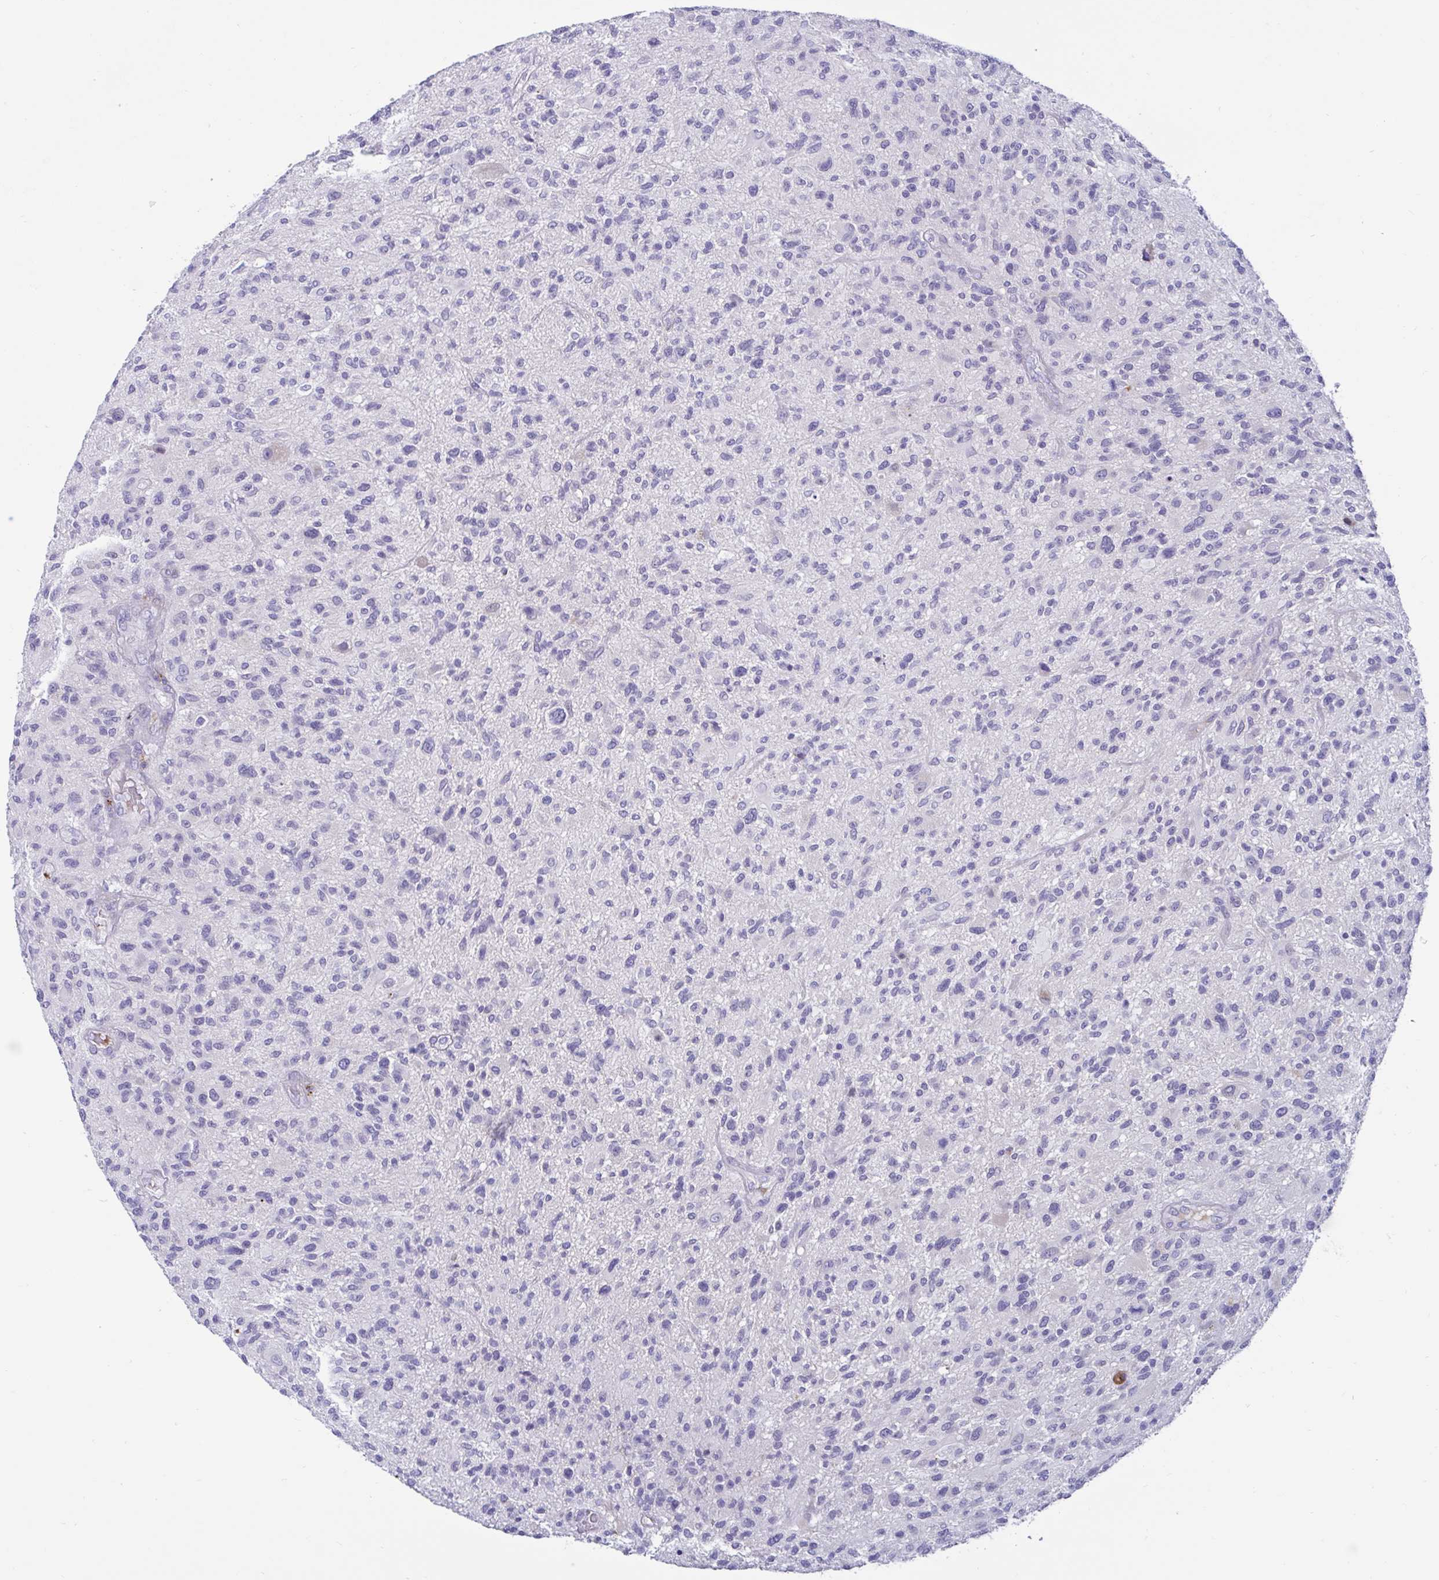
{"staining": {"intensity": "negative", "quantity": "none", "location": "none"}, "tissue": "glioma", "cell_type": "Tumor cells", "image_type": "cancer", "snomed": [{"axis": "morphology", "description": "Glioma, malignant, High grade"}, {"axis": "topography", "description": "Brain"}], "caption": "Glioma stained for a protein using immunohistochemistry (IHC) exhibits no expression tumor cells.", "gene": "FAM219B", "patient": {"sex": "male", "age": 47}}